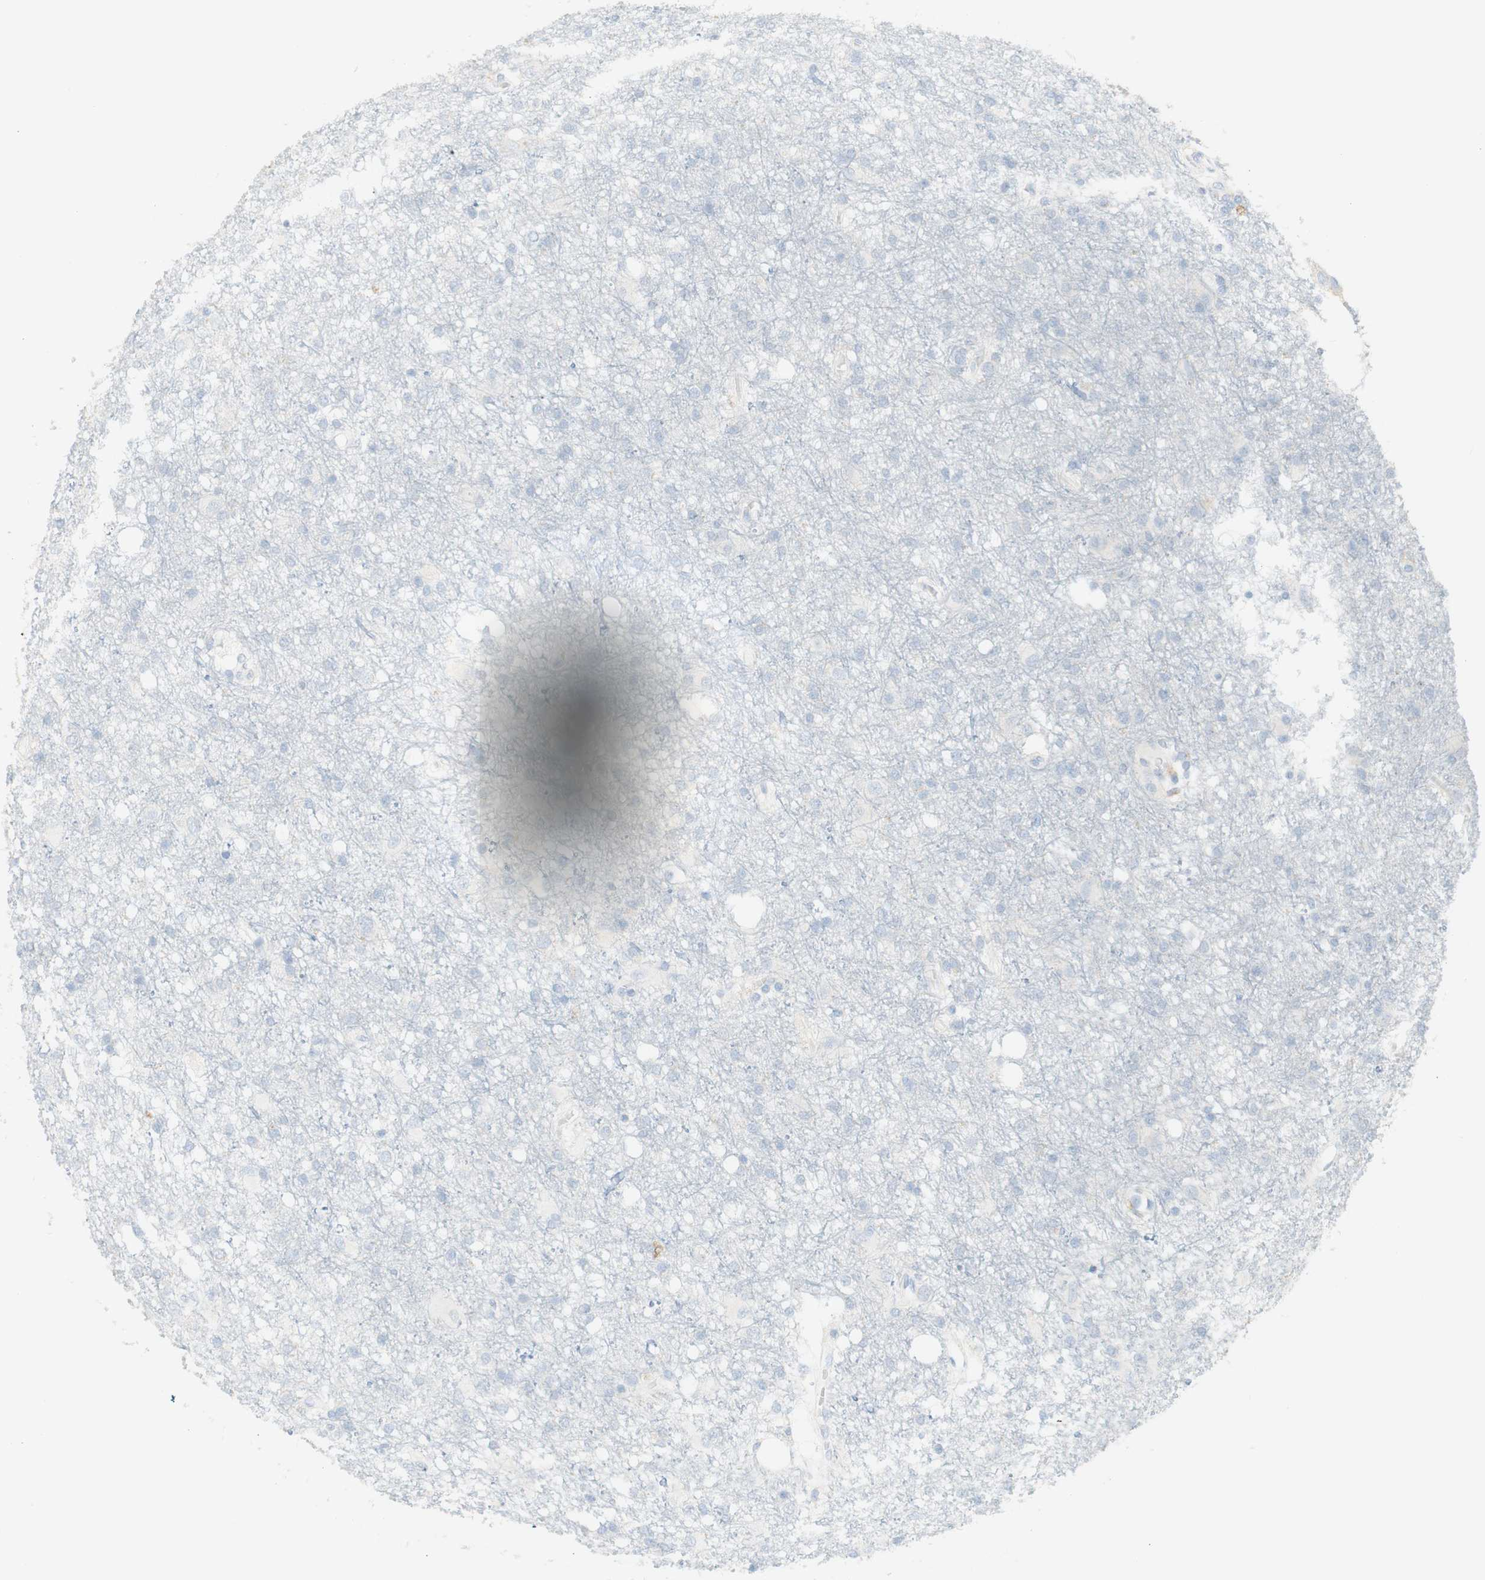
{"staining": {"intensity": "negative", "quantity": "none", "location": "none"}, "tissue": "glioma", "cell_type": "Tumor cells", "image_type": "cancer", "snomed": [{"axis": "morphology", "description": "Glioma, malignant, High grade"}, {"axis": "topography", "description": "Brain"}], "caption": "Immunohistochemistry of high-grade glioma (malignant) demonstrates no positivity in tumor cells.", "gene": "ART3", "patient": {"sex": "female", "age": 59}}